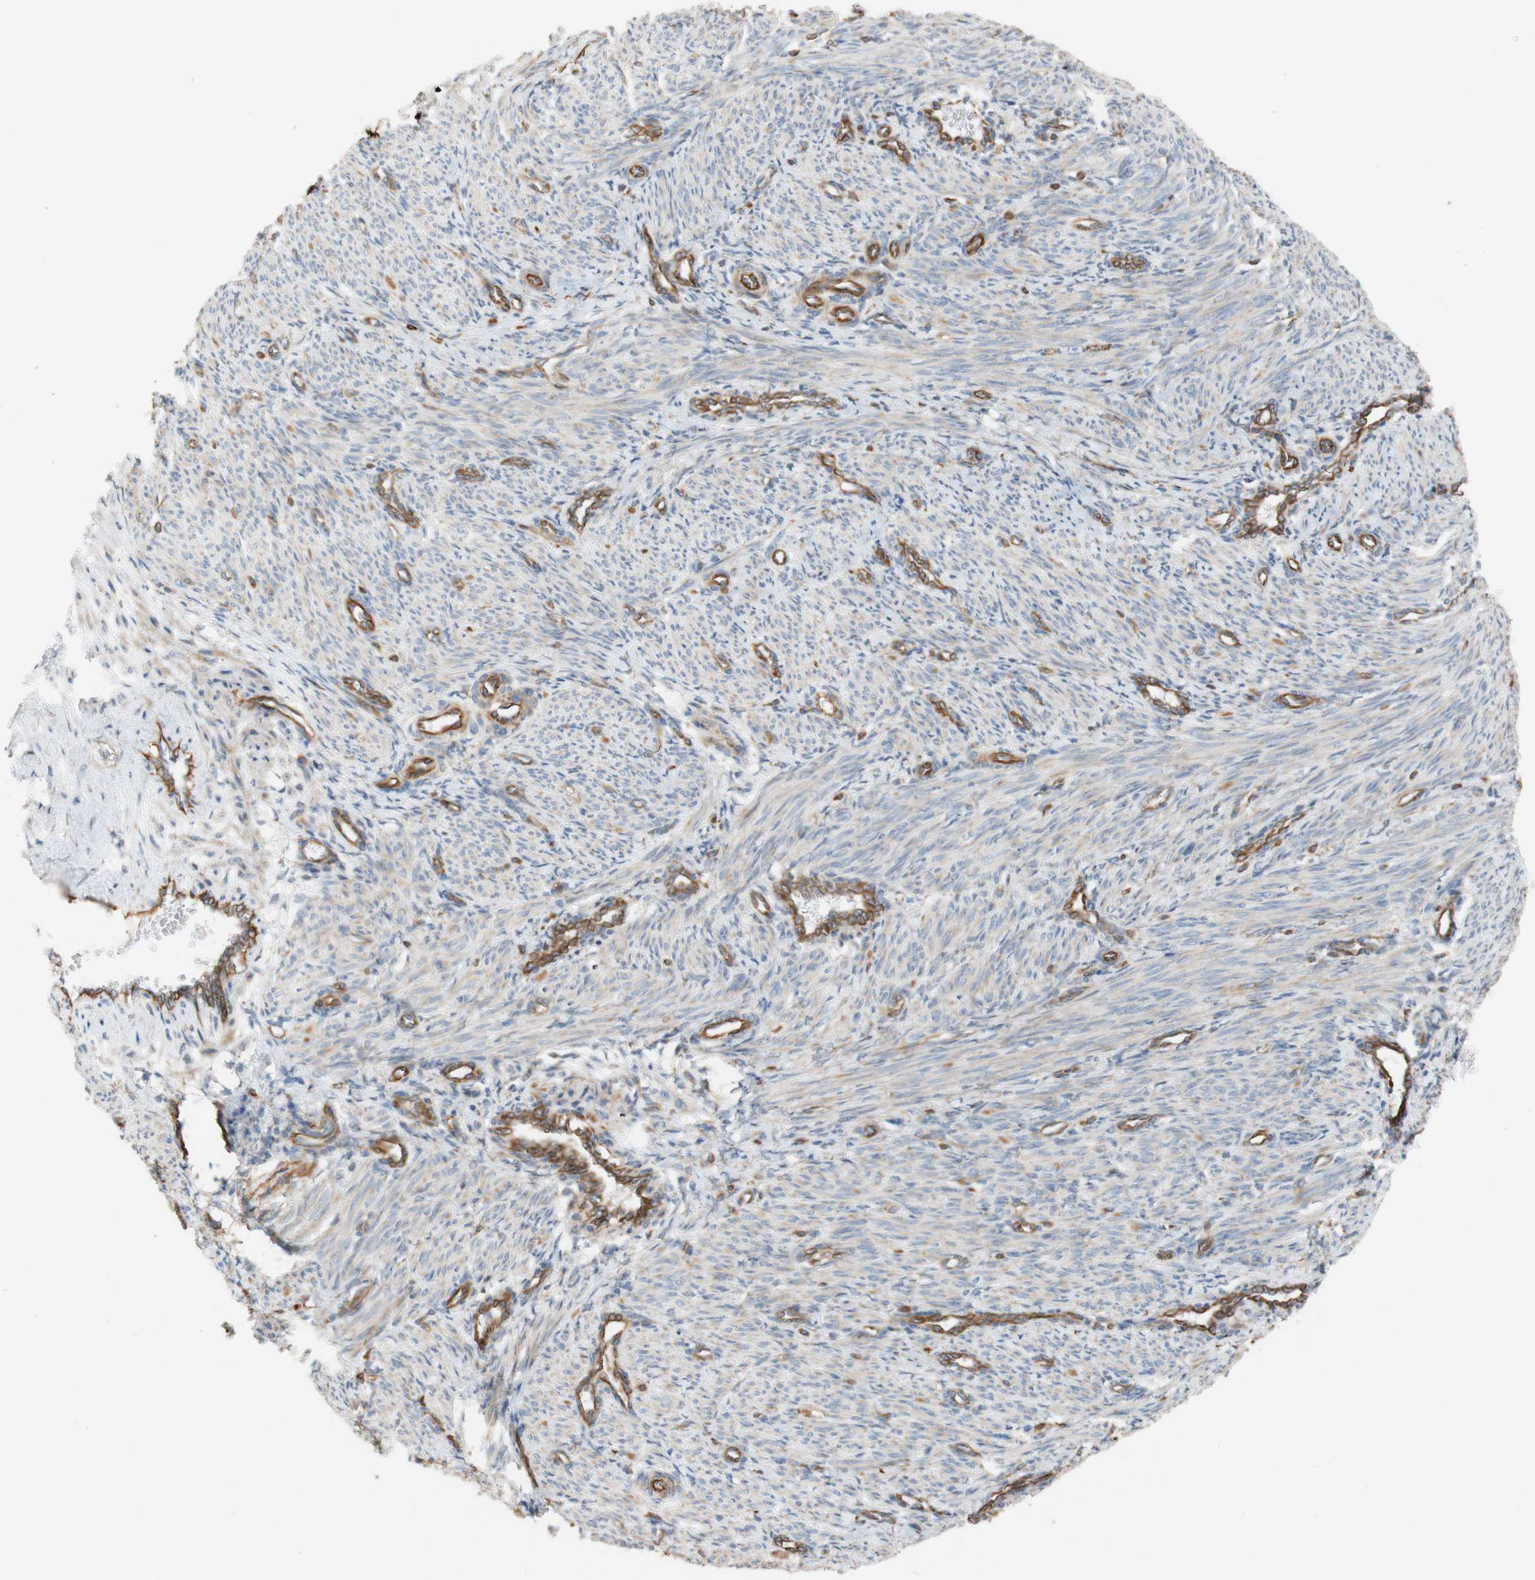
{"staining": {"intensity": "weak", "quantity": ">75%", "location": "cytoplasmic/membranous"}, "tissue": "smooth muscle", "cell_type": "Smooth muscle cells", "image_type": "normal", "snomed": [{"axis": "morphology", "description": "Normal tissue, NOS"}, {"axis": "topography", "description": "Endometrium"}], "caption": "A histopathology image showing weak cytoplasmic/membranous positivity in about >75% of smooth muscle cells in benign smooth muscle, as visualized by brown immunohistochemical staining.", "gene": "C1orf43", "patient": {"sex": "female", "age": 33}}